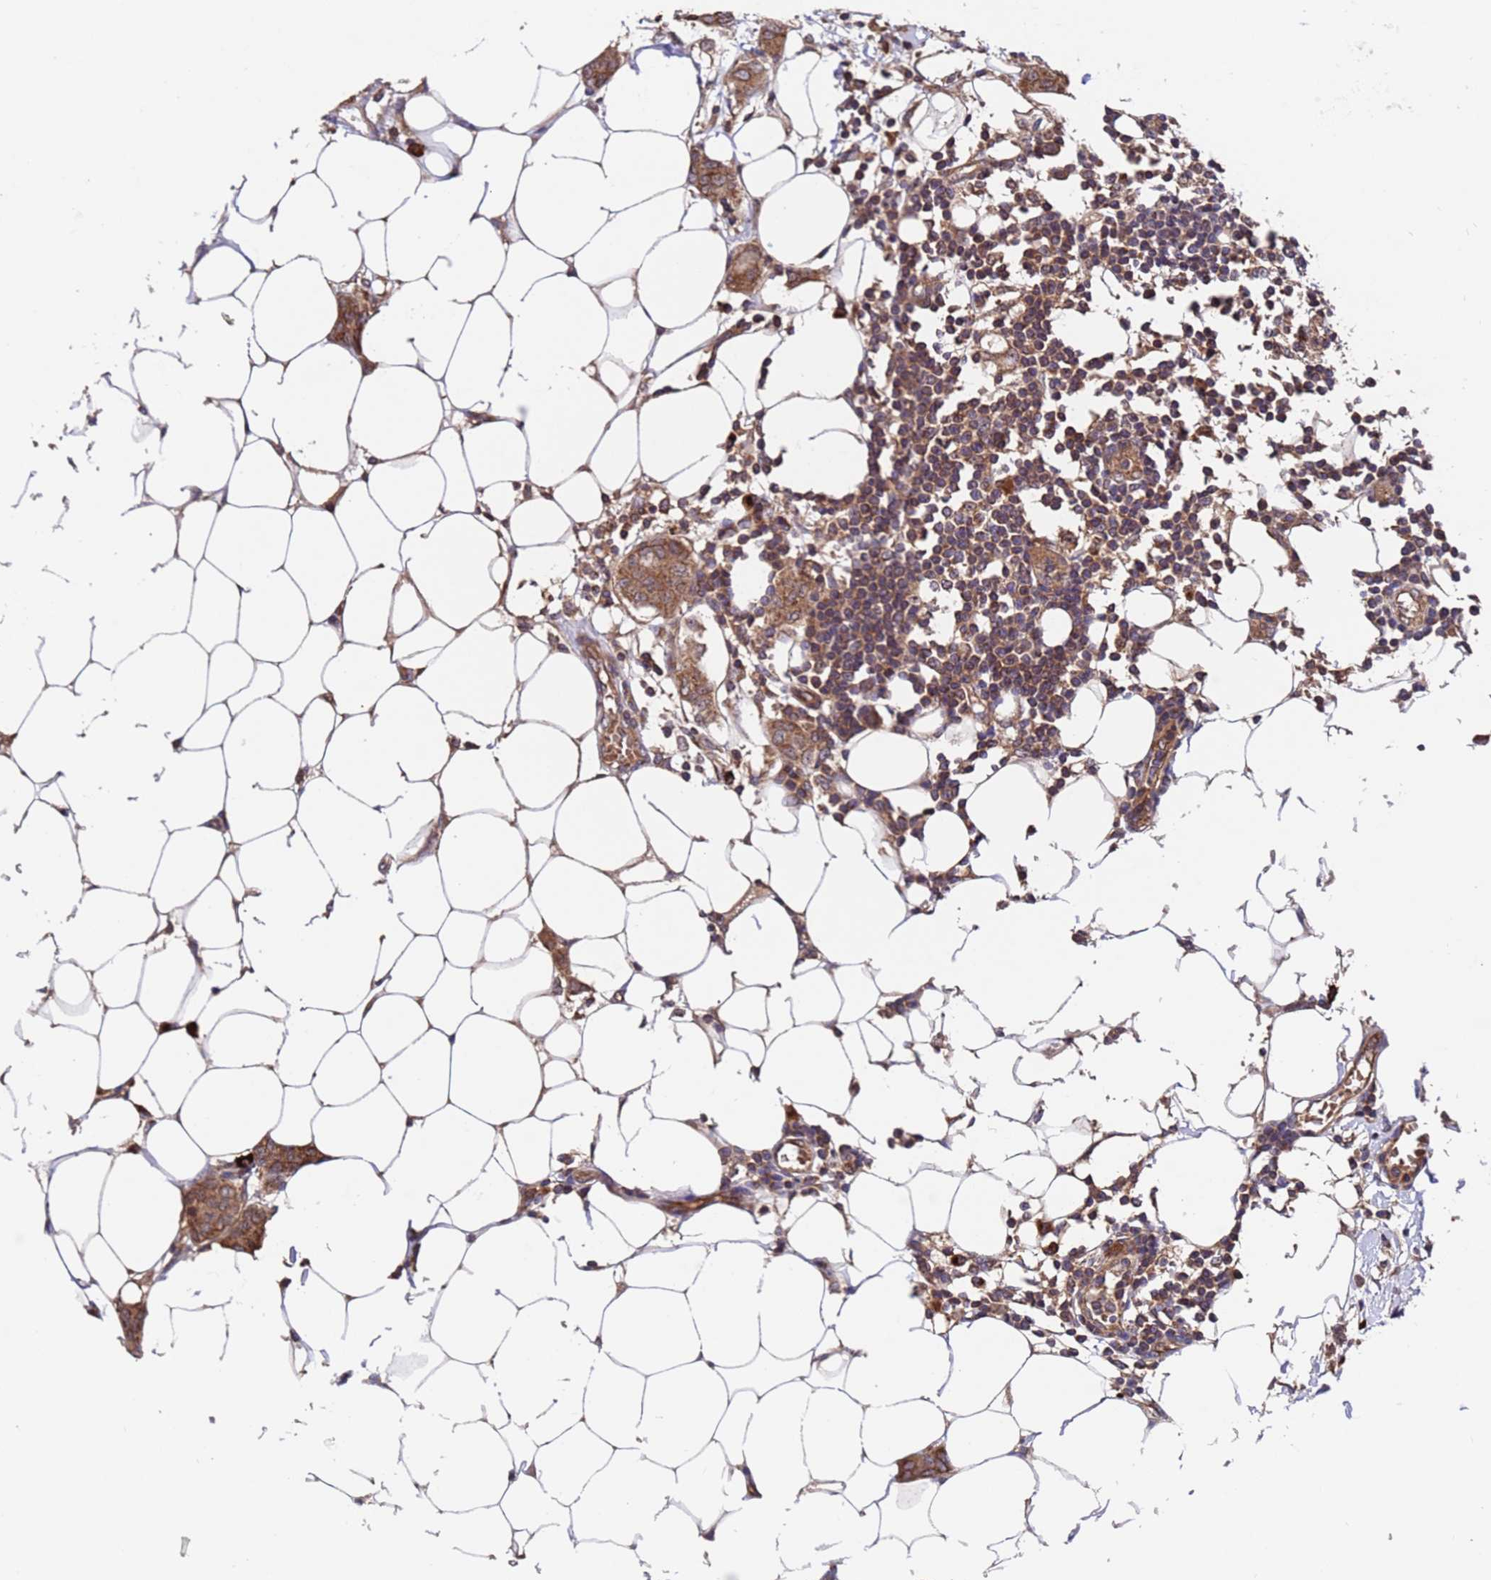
{"staining": {"intensity": "moderate", "quantity": ">75%", "location": "cytoplasmic/membranous"}, "tissue": "breast cancer", "cell_type": "Tumor cells", "image_type": "cancer", "snomed": [{"axis": "morphology", "description": "Duct carcinoma"}, {"axis": "topography", "description": "Breast"}], "caption": "Immunohistochemistry of breast cancer (infiltrating ductal carcinoma) shows medium levels of moderate cytoplasmic/membranous positivity in approximately >75% of tumor cells.", "gene": "TSR3", "patient": {"sex": "female", "age": 72}}